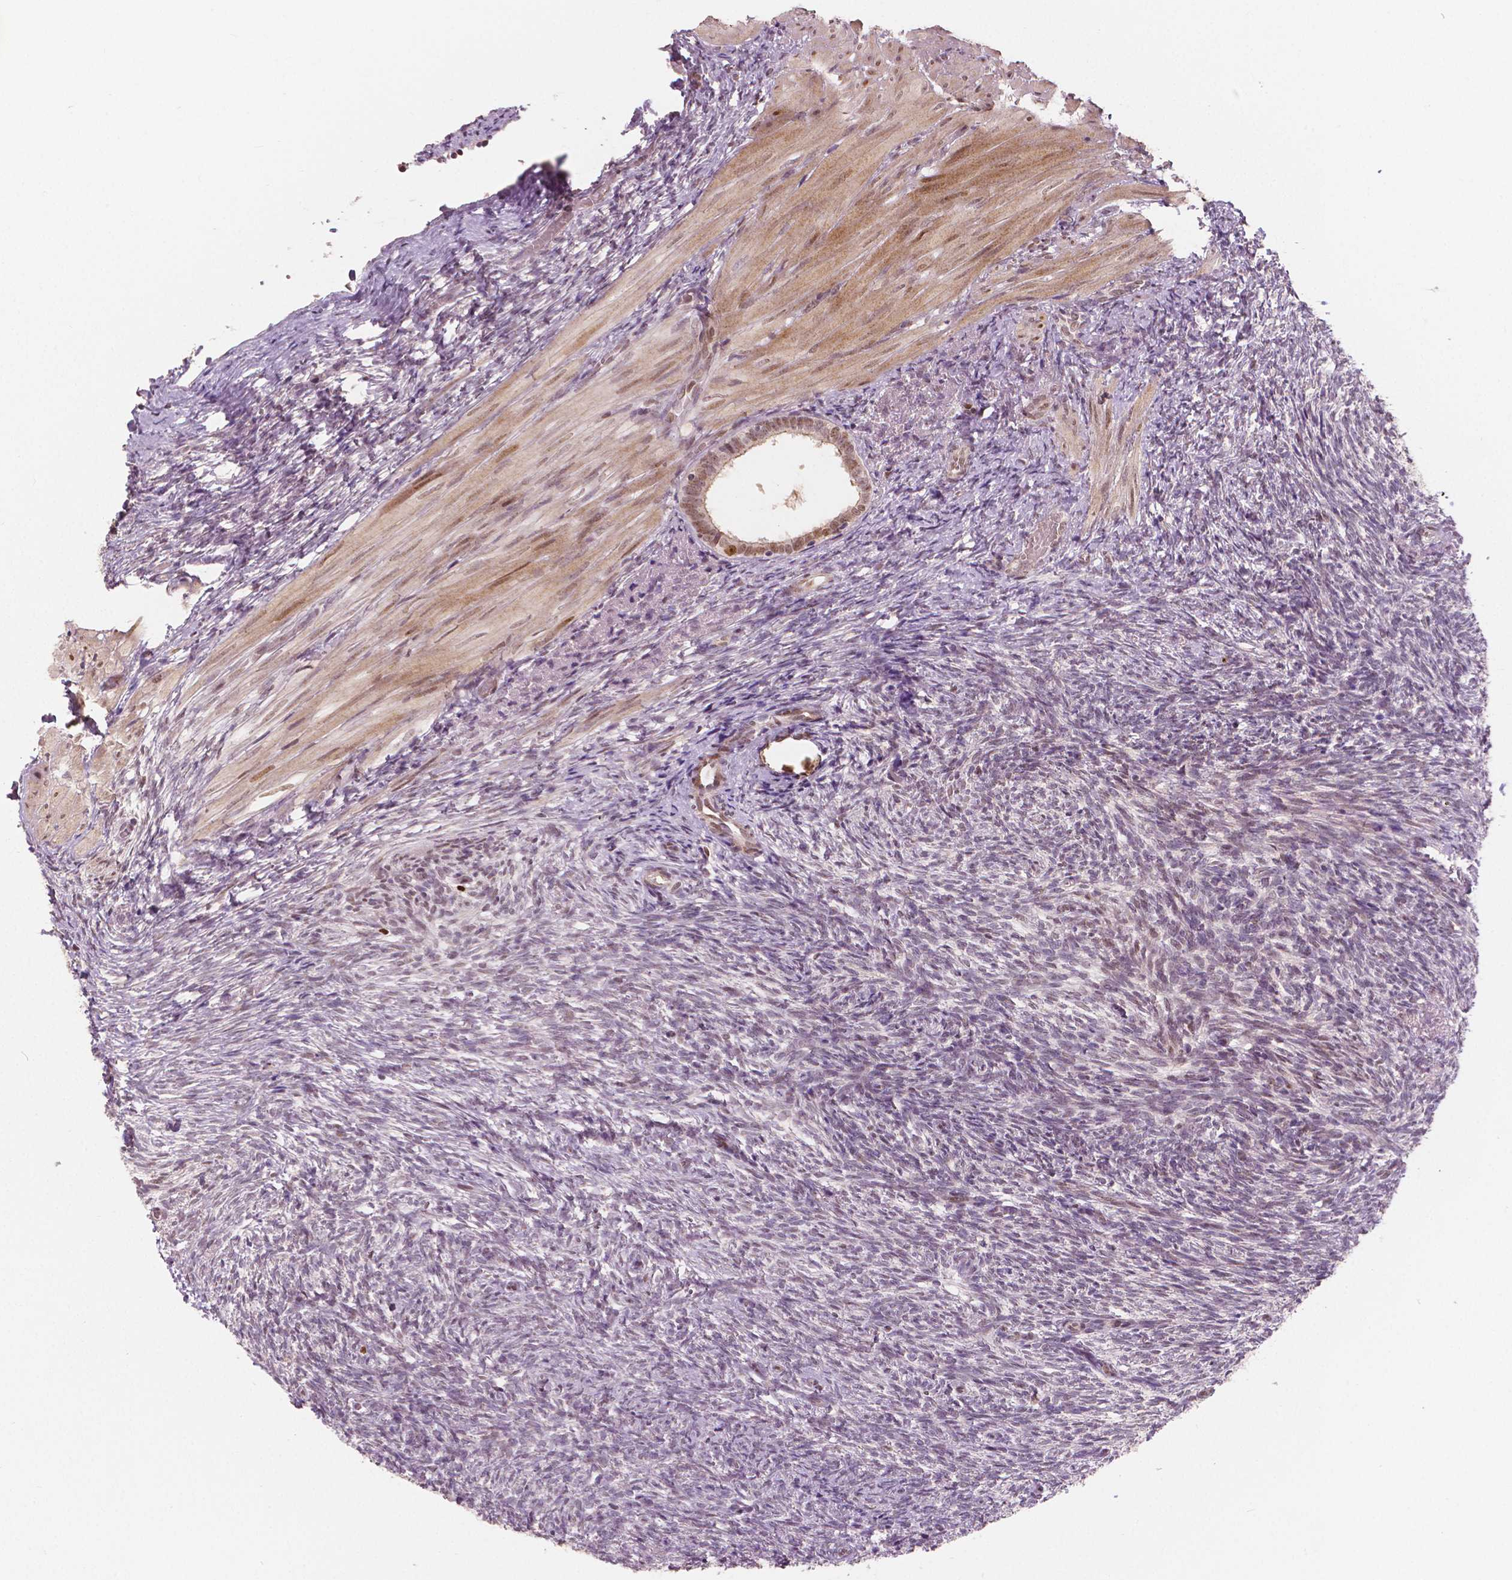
{"staining": {"intensity": "moderate", "quantity": "25%-75%", "location": "cytoplasmic/membranous,nuclear"}, "tissue": "ovary", "cell_type": "Follicle cells", "image_type": "normal", "snomed": [{"axis": "morphology", "description": "Normal tissue, NOS"}, {"axis": "topography", "description": "Ovary"}], "caption": "IHC of benign ovary displays medium levels of moderate cytoplasmic/membranous,nuclear staining in about 25%-75% of follicle cells. (brown staining indicates protein expression, while blue staining denotes nuclei).", "gene": "NSD2", "patient": {"sex": "female", "age": 46}}